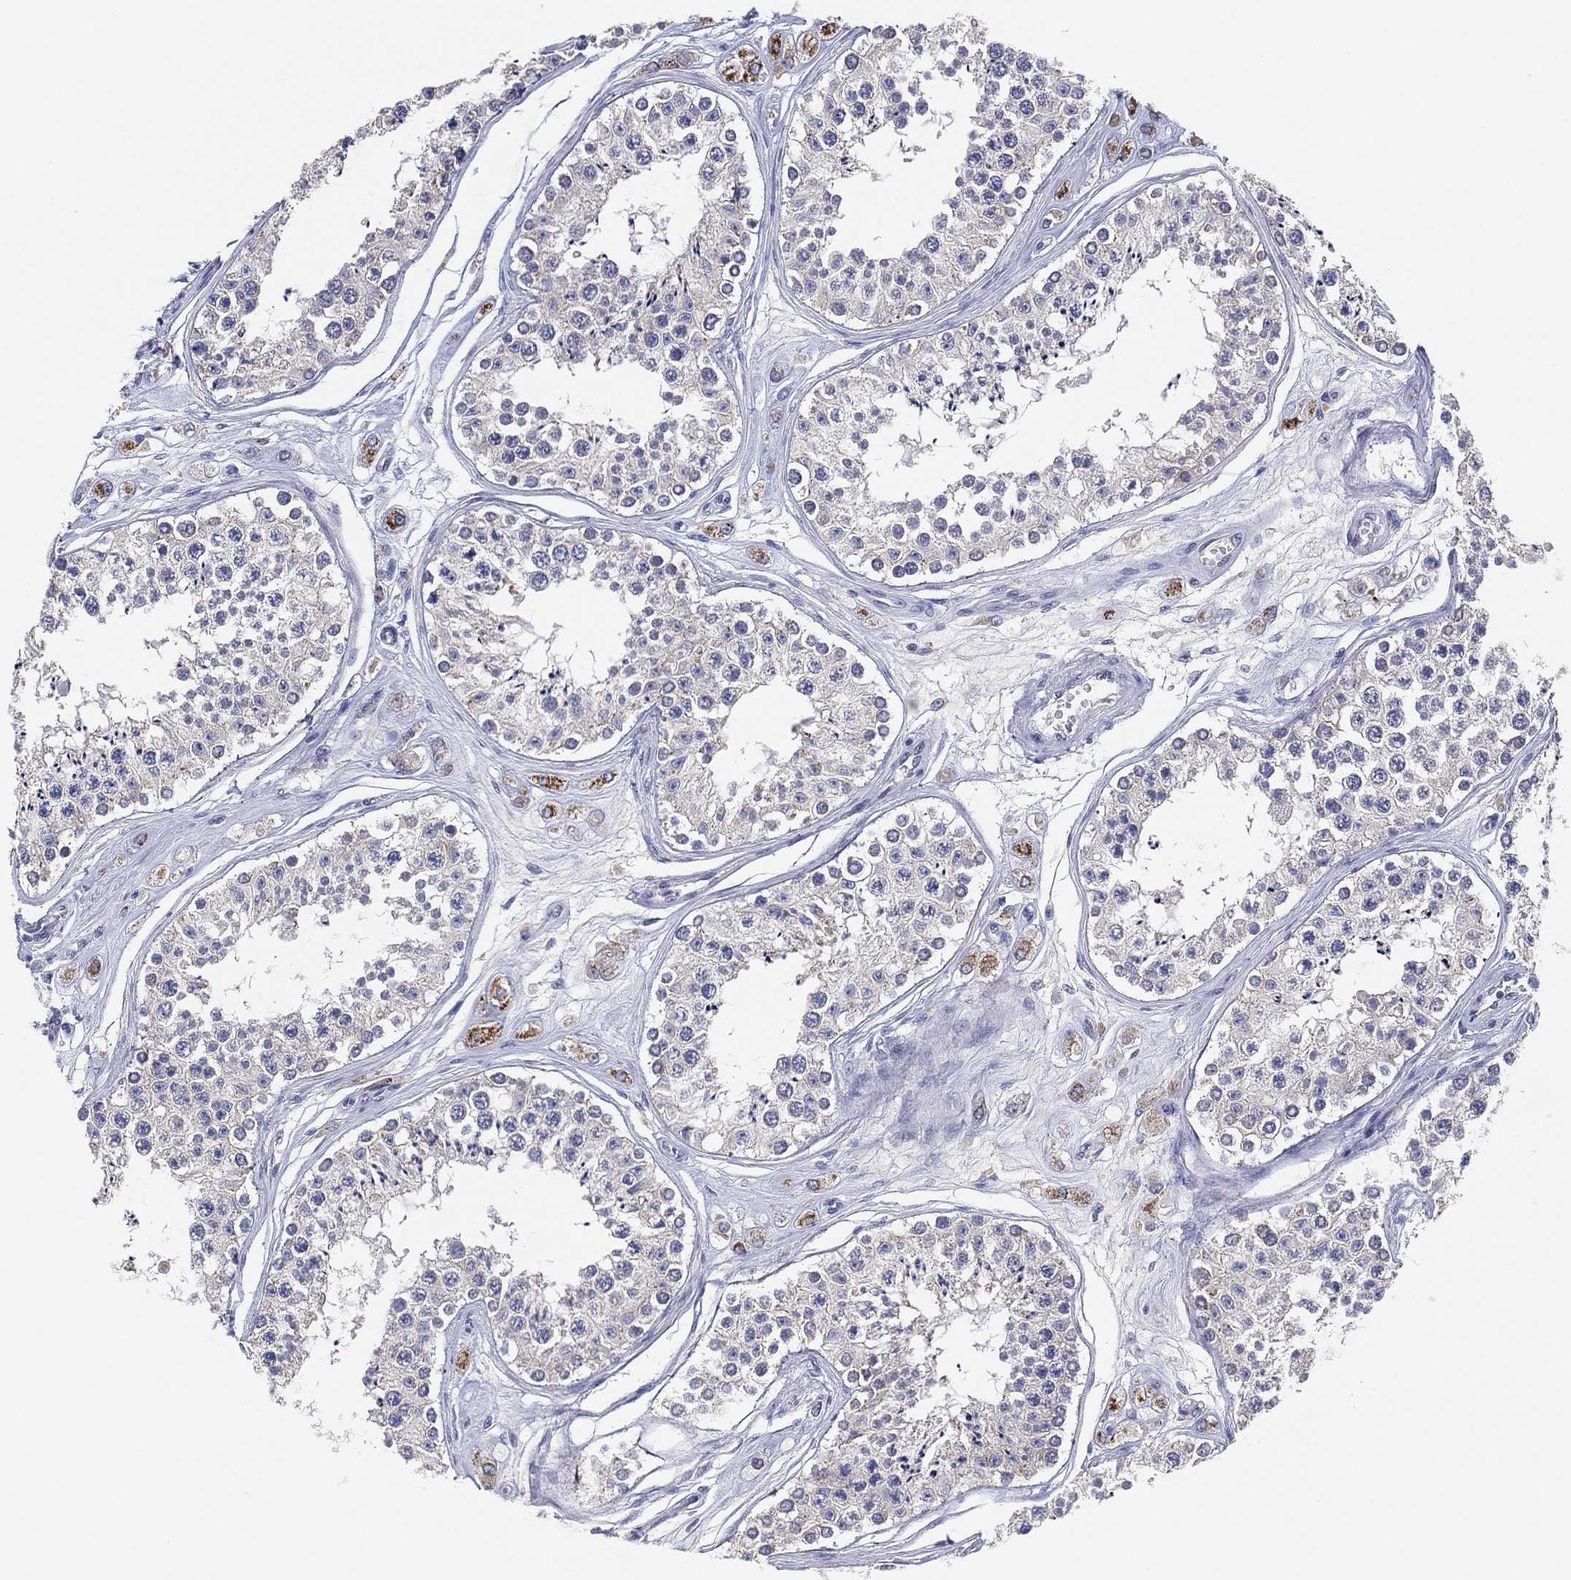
{"staining": {"intensity": "negative", "quantity": "none", "location": "none"}, "tissue": "testis", "cell_type": "Cells in seminiferous ducts", "image_type": "normal", "snomed": [{"axis": "morphology", "description": "Normal tissue, NOS"}, {"axis": "topography", "description": "Testis"}], "caption": "Immunohistochemical staining of unremarkable human testis reveals no significant positivity in cells in seminiferous ducts.", "gene": "TMEM40", "patient": {"sex": "male", "age": 25}}